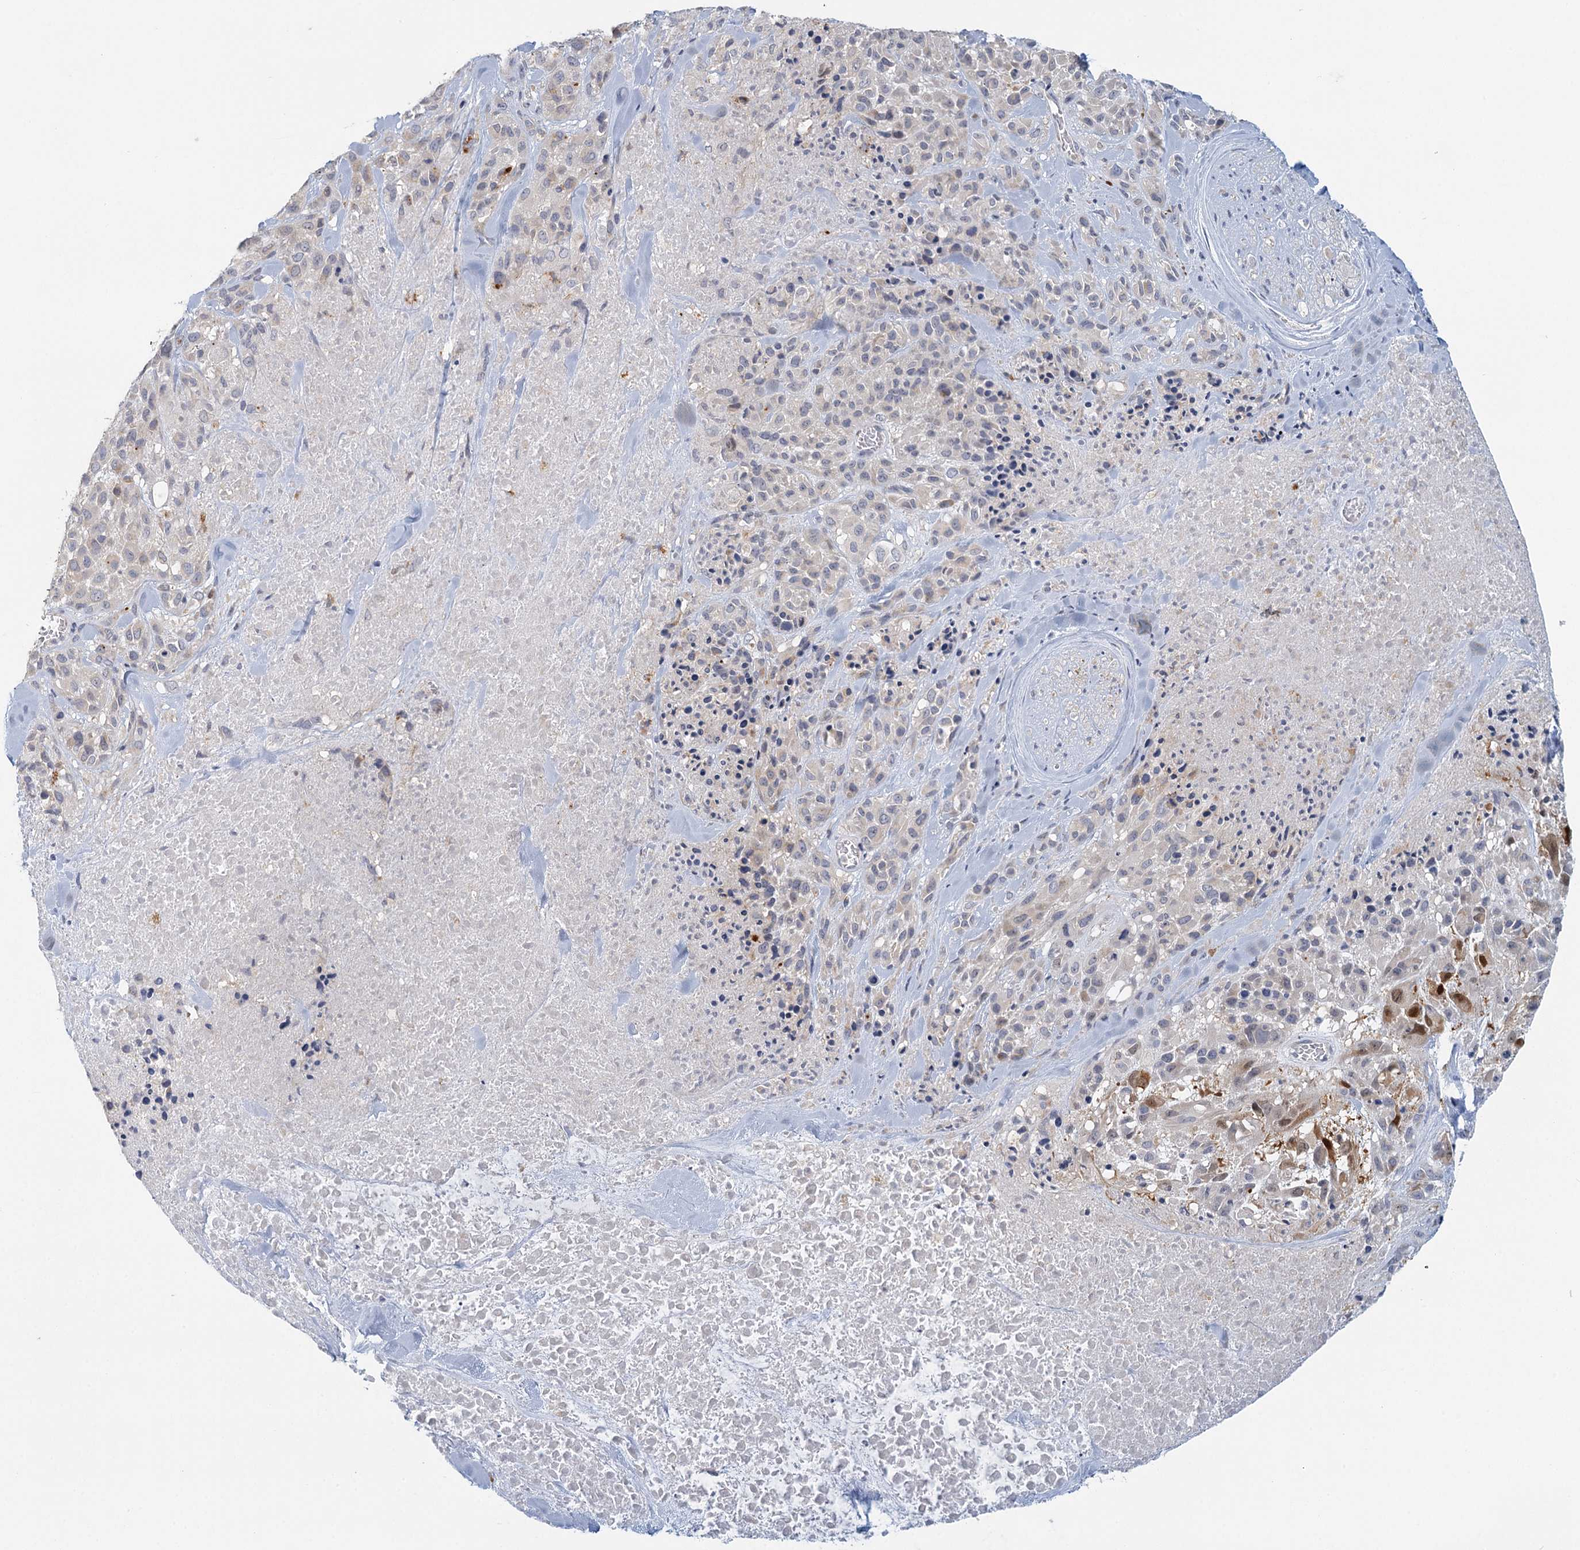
{"staining": {"intensity": "weak", "quantity": "<25%", "location": "cytoplasmic/membranous"}, "tissue": "melanoma", "cell_type": "Tumor cells", "image_type": "cancer", "snomed": [{"axis": "morphology", "description": "Malignant melanoma, Metastatic site"}, {"axis": "topography", "description": "Skin"}], "caption": "Protein analysis of melanoma displays no significant expression in tumor cells. (DAB (3,3'-diaminobenzidine) IHC with hematoxylin counter stain).", "gene": "MYO7B", "patient": {"sex": "female", "age": 81}}